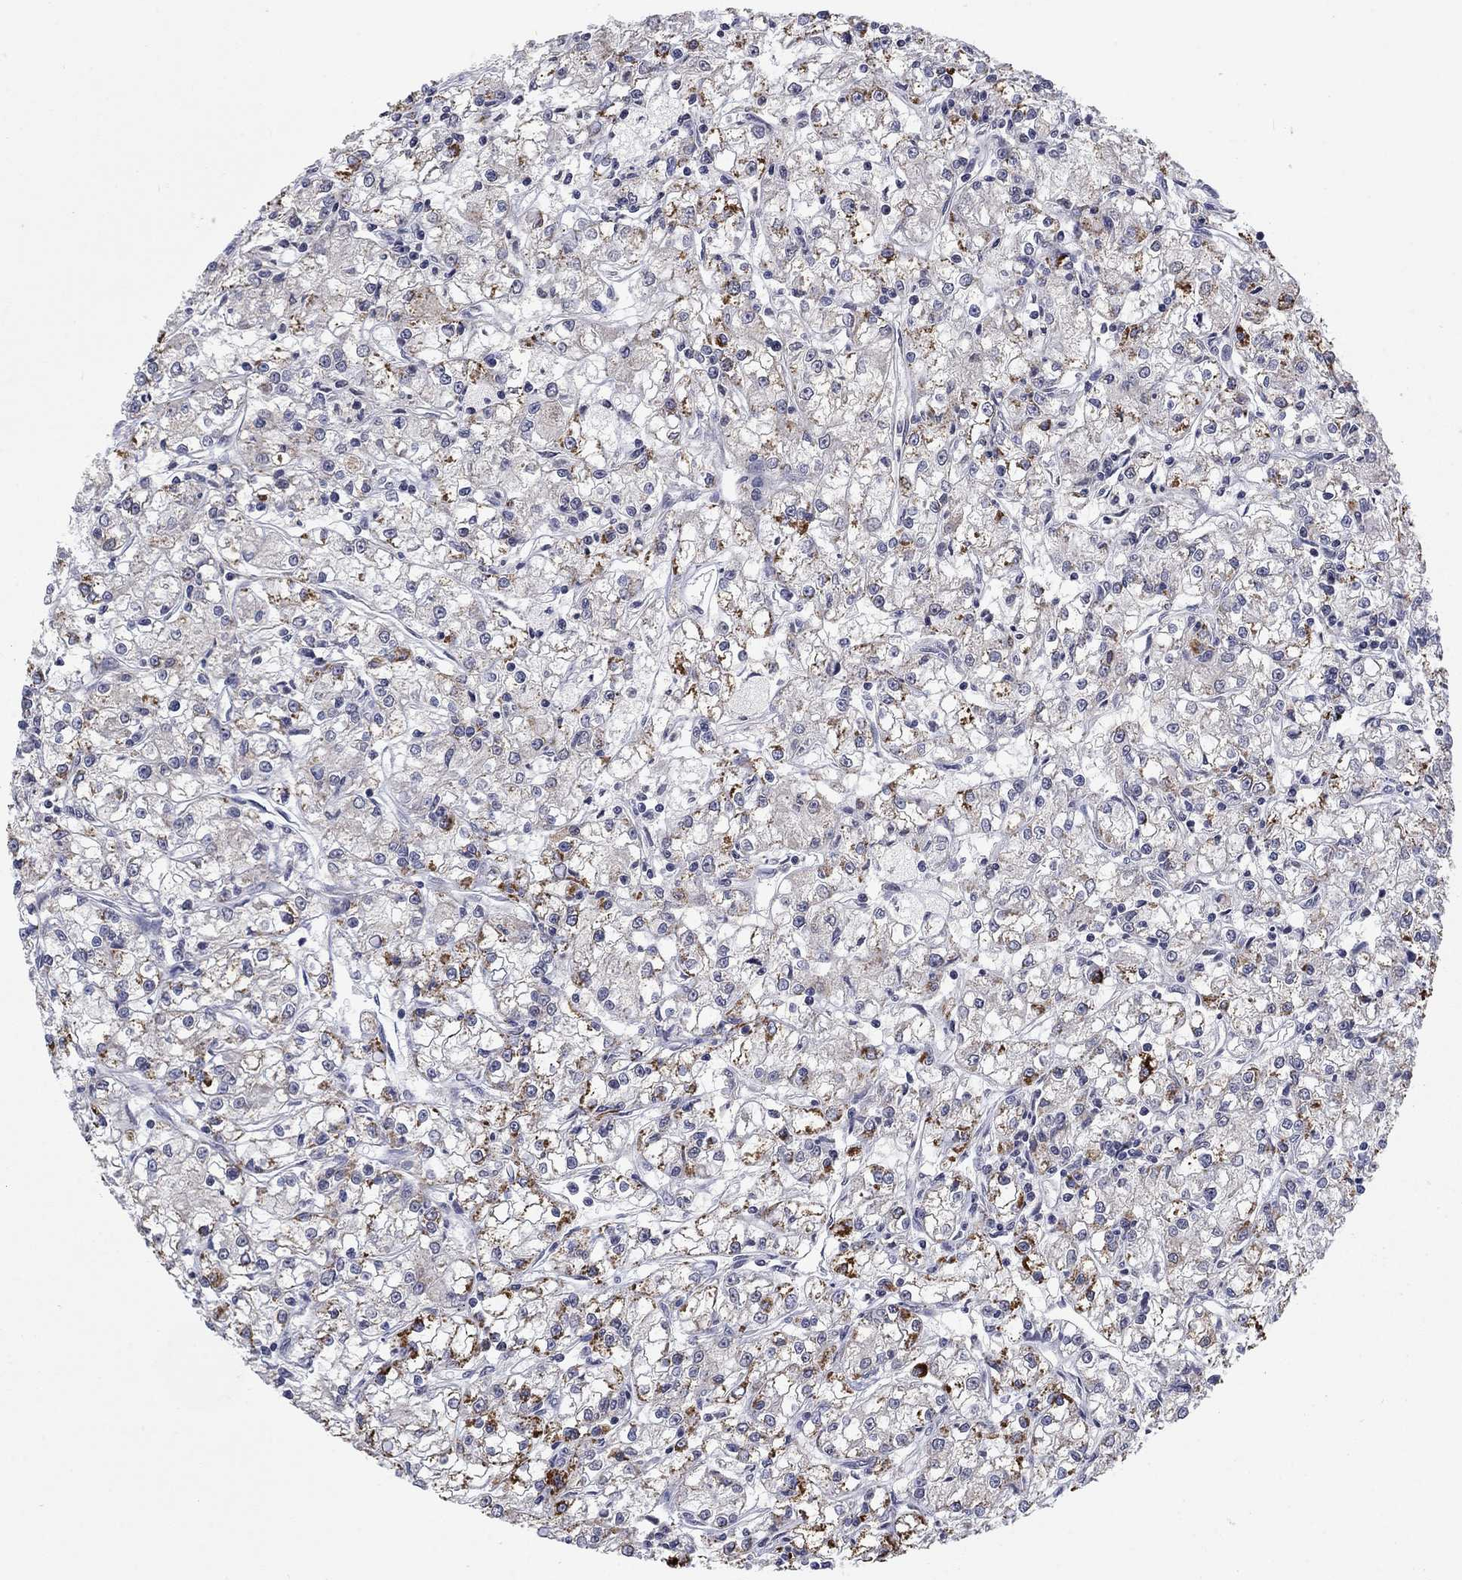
{"staining": {"intensity": "strong", "quantity": "<25%", "location": "cytoplasmic/membranous"}, "tissue": "renal cancer", "cell_type": "Tumor cells", "image_type": "cancer", "snomed": [{"axis": "morphology", "description": "Adenocarcinoma, NOS"}, {"axis": "topography", "description": "Kidney"}], "caption": "Adenocarcinoma (renal) stained for a protein reveals strong cytoplasmic/membranous positivity in tumor cells.", "gene": "SPATA33", "patient": {"sex": "female", "age": 59}}